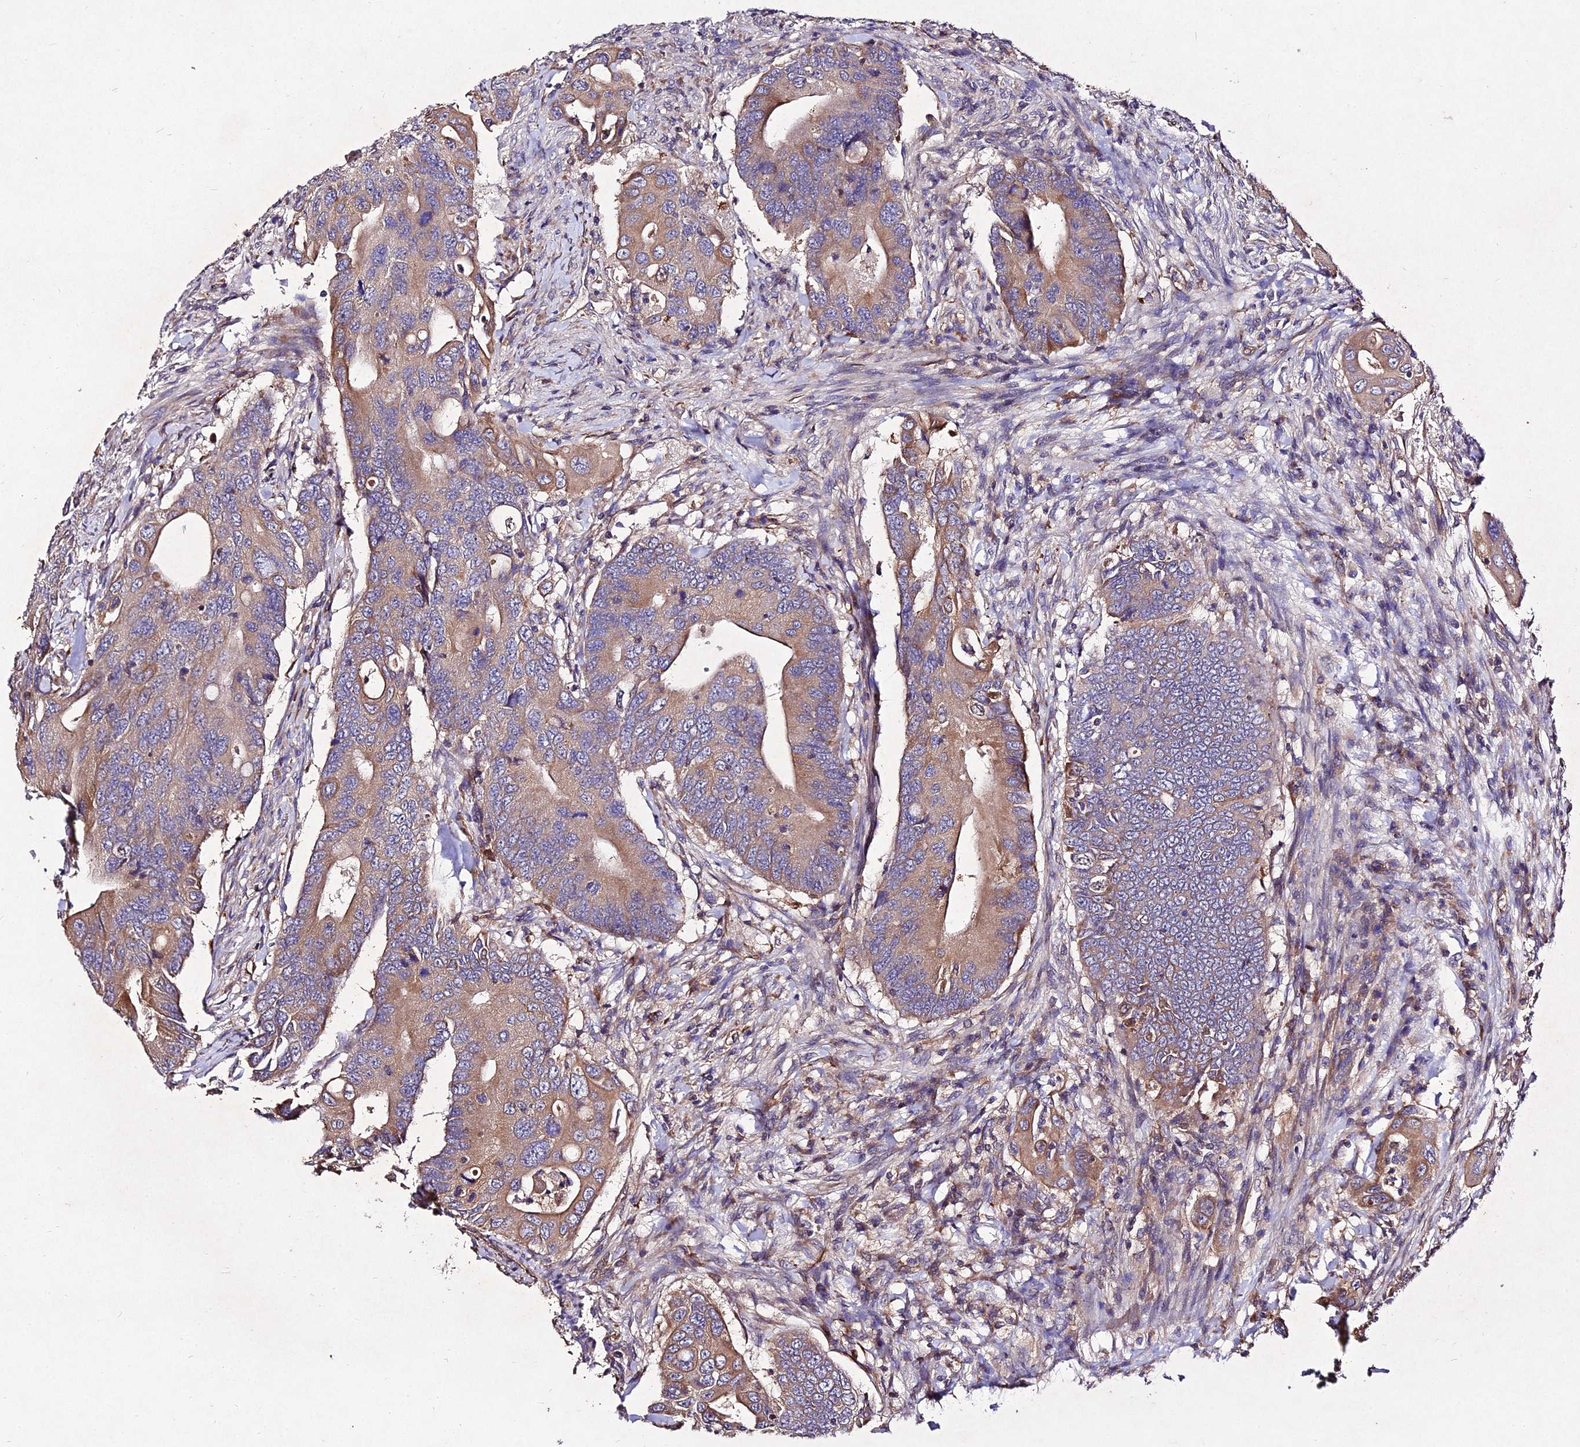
{"staining": {"intensity": "moderate", "quantity": ">75%", "location": "cytoplasmic/membranous"}, "tissue": "colorectal cancer", "cell_type": "Tumor cells", "image_type": "cancer", "snomed": [{"axis": "morphology", "description": "Adenocarcinoma, NOS"}, {"axis": "topography", "description": "Colon"}], "caption": "Adenocarcinoma (colorectal) tissue exhibits moderate cytoplasmic/membranous positivity in approximately >75% of tumor cells, visualized by immunohistochemistry.", "gene": "AP3M2", "patient": {"sex": "male", "age": 71}}